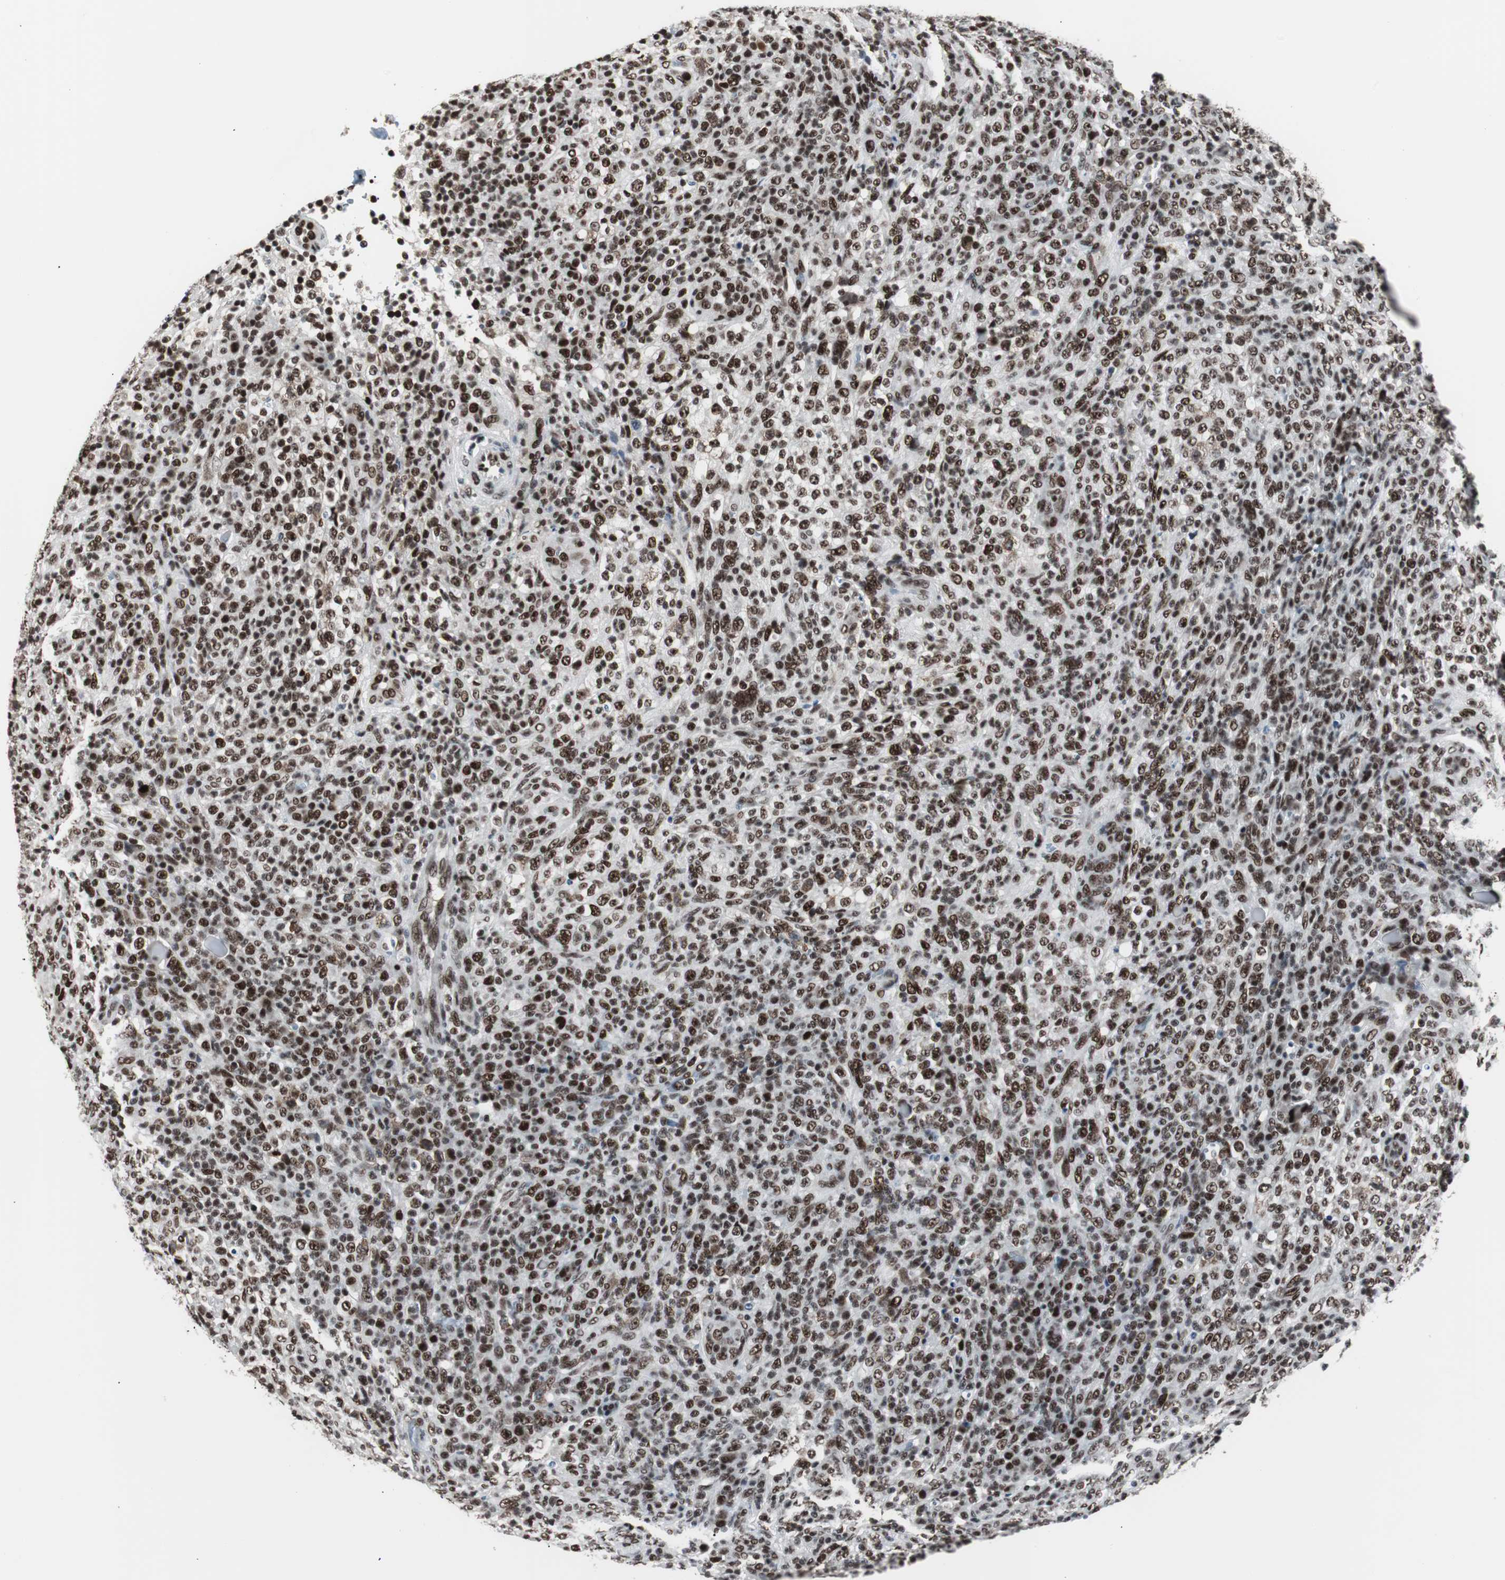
{"staining": {"intensity": "strong", "quantity": ">75%", "location": "nuclear"}, "tissue": "lymphoma", "cell_type": "Tumor cells", "image_type": "cancer", "snomed": [{"axis": "morphology", "description": "Malignant lymphoma, non-Hodgkin's type, High grade"}, {"axis": "topography", "description": "Lymph node"}], "caption": "A high-resolution image shows immunohistochemistry staining of lymphoma, which reveals strong nuclear expression in about >75% of tumor cells.", "gene": "XRCC1", "patient": {"sex": "female", "age": 76}}